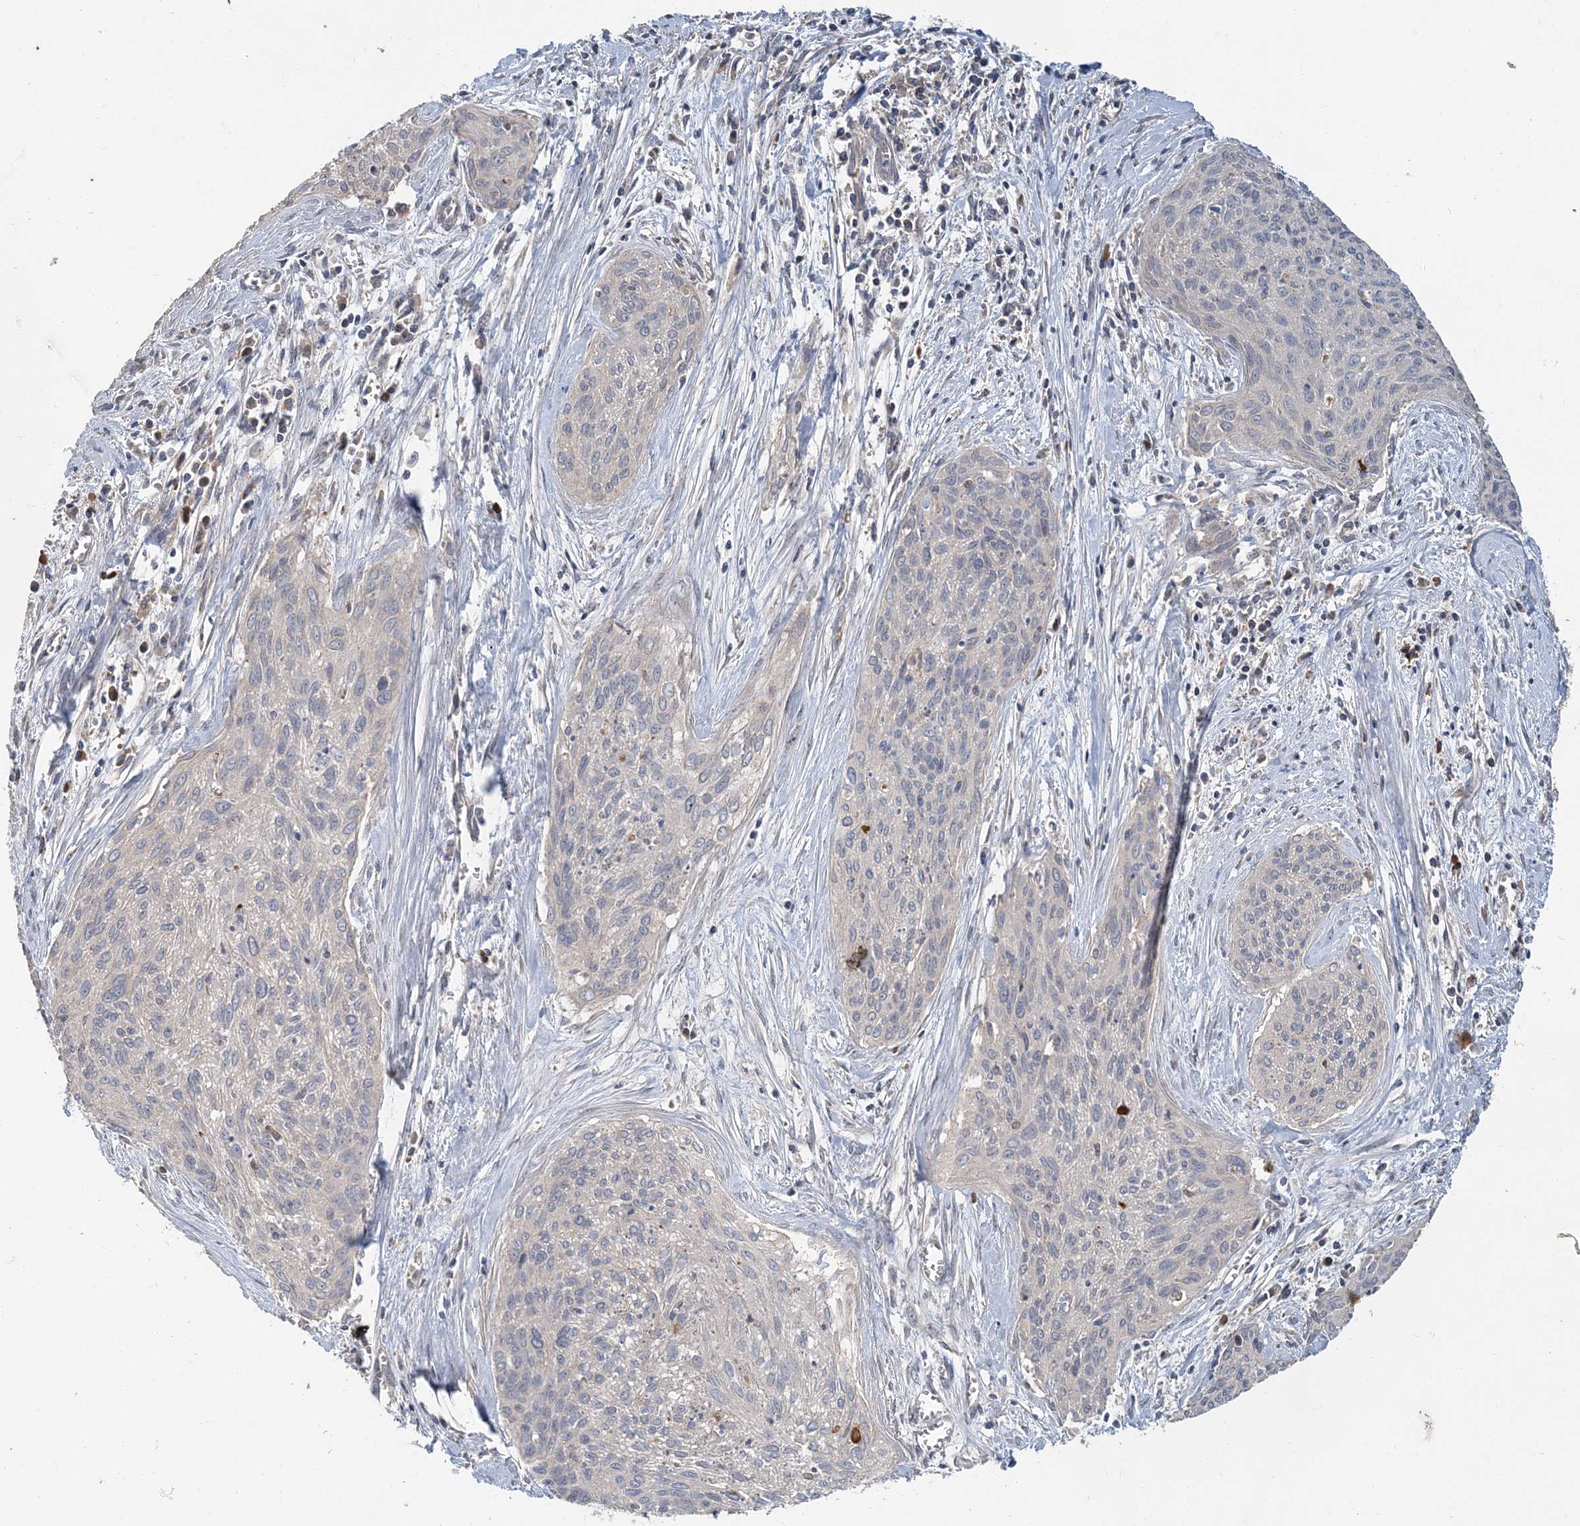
{"staining": {"intensity": "negative", "quantity": "none", "location": "none"}, "tissue": "cervical cancer", "cell_type": "Tumor cells", "image_type": "cancer", "snomed": [{"axis": "morphology", "description": "Squamous cell carcinoma, NOS"}, {"axis": "topography", "description": "Cervix"}], "caption": "This is an immunohistochemistry photomicrograph of human cervical cancer (squamous cell carcinoma). There is no positivity in tumor cells.", "gene": "RNF25", "patient": {"sex": "female", "age": 55}}